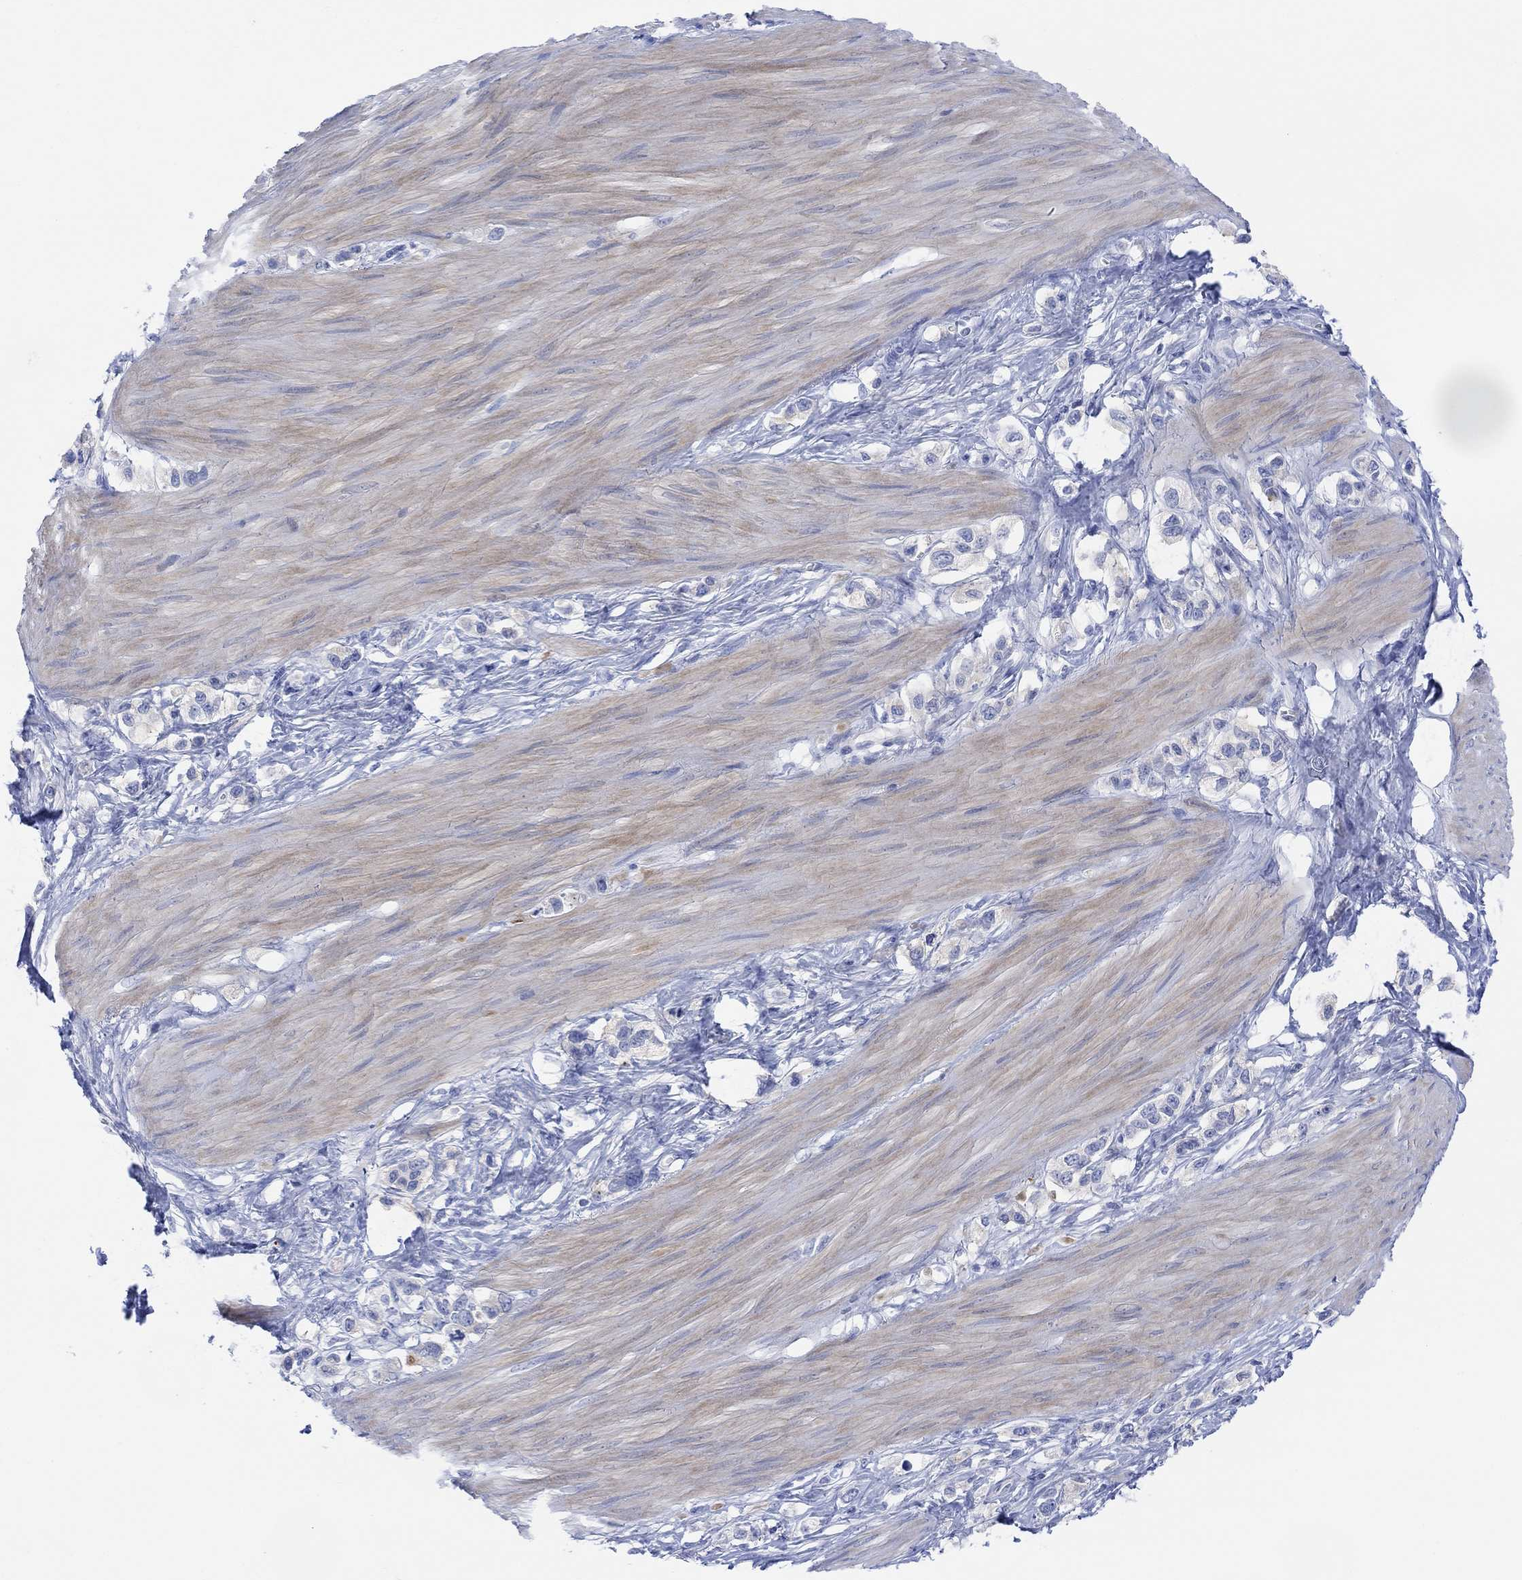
{"staining": {"intensity": "negative", "quantity": "none", "location": "none"}, "tissue": "stomach cancer", "cell_type": "Tumor cells", "image_type": "cancer", "snomed": [{"axis": "morphology", "description": "Normal tissue, NOS"}, {"axis": "morphology", "description": "Adenocarcinoma, NOS"}, {"axis": "morphology", "description": "Adenocarcinoma, High grade"}, {"axis": "topography", "description": "Stomach, upper"}, {"axis": "topography", "description": "Stomach"}], "caption": "The image displays no staining of tumor cells in stomach high-grade adenocarcinoma.", "gene": "TLDC2", "patient": {"sex": "female", "age": 65}}